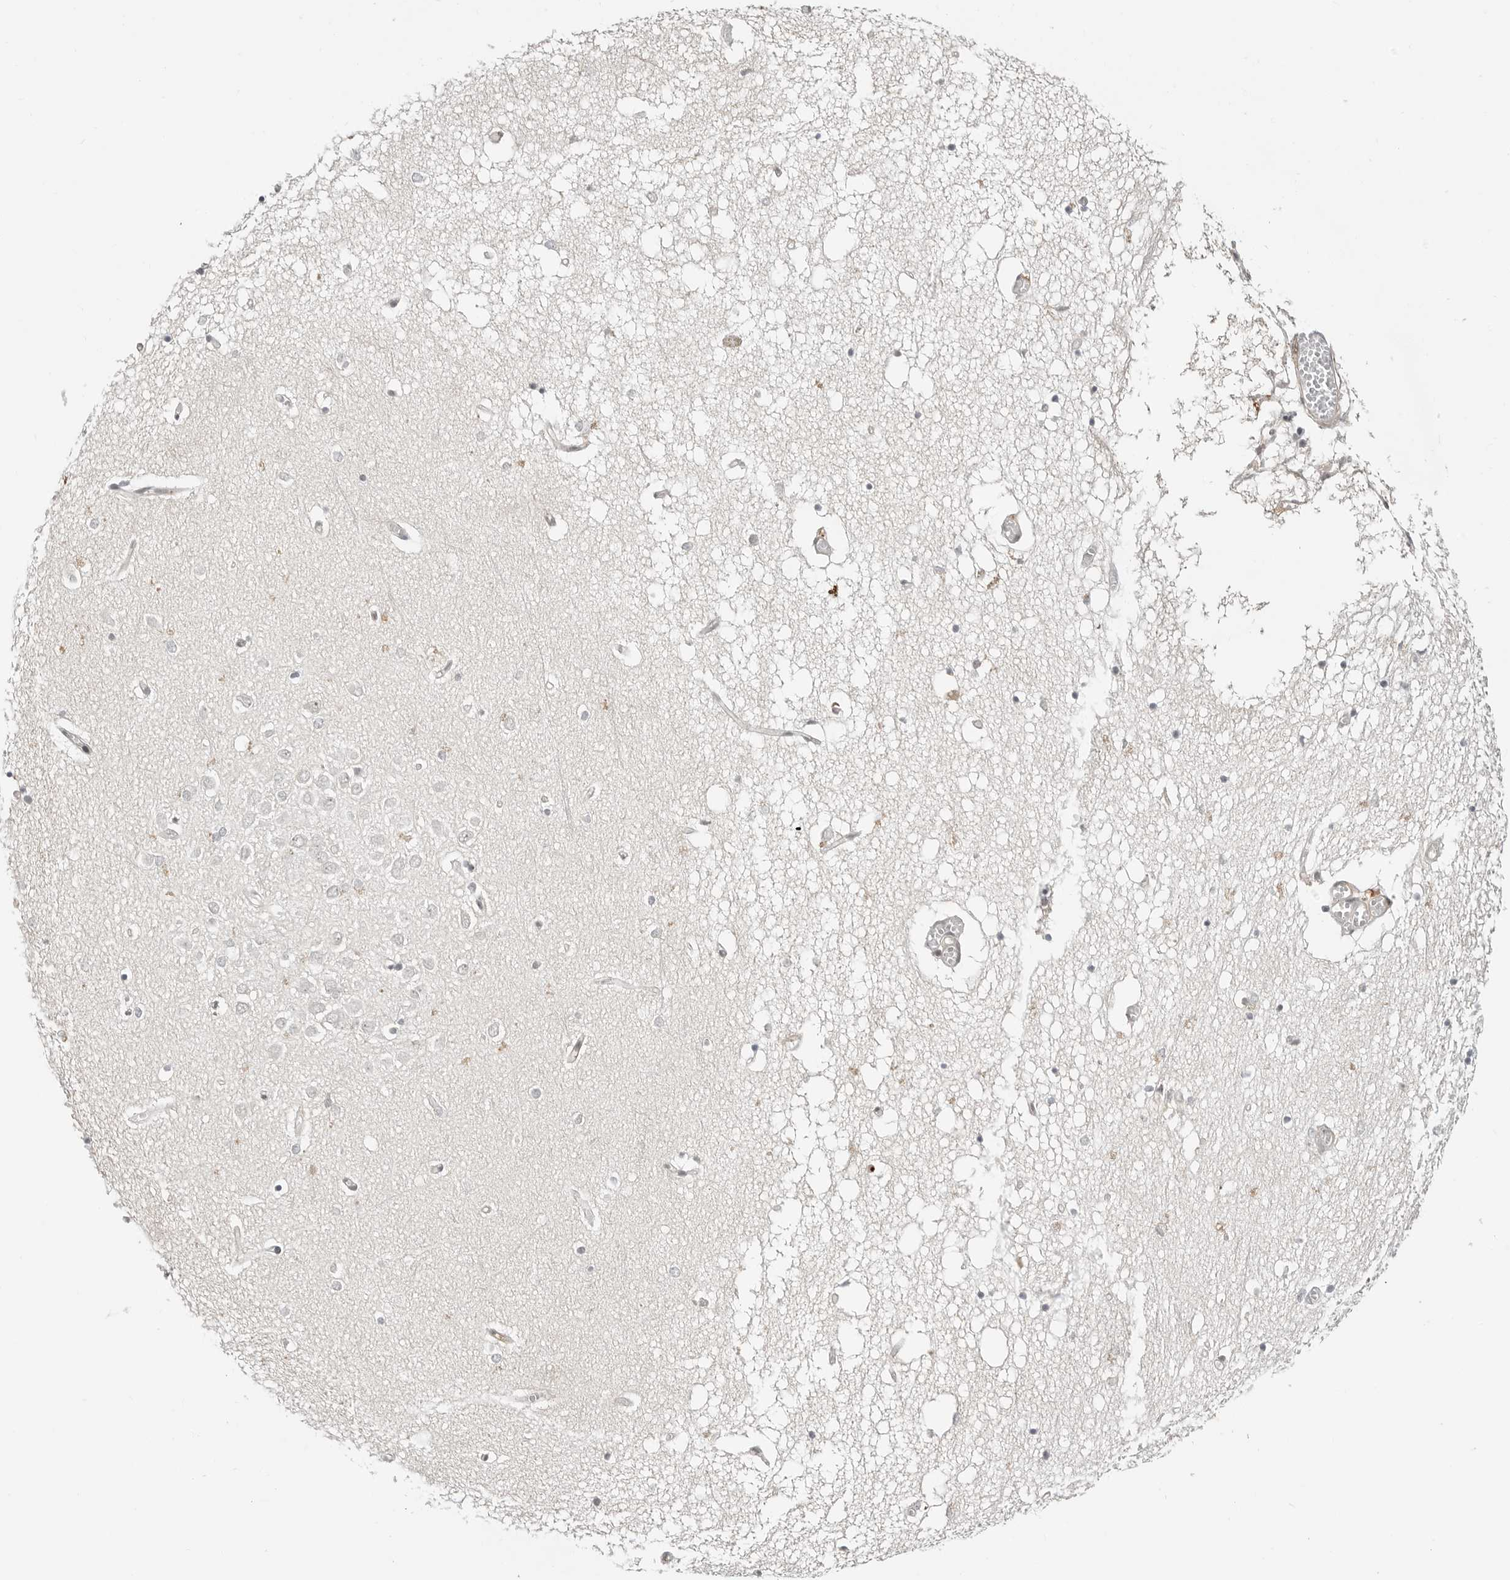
{"staining": {"intensity": "weak", "quantity": "<25%", "location": "cytoplasmic/membranous,nuclear"}, "tissue": "hippocampus", "cell_type": "Glial cells", "image_type": "normal", "snomed": [{"axis": "morphology", "description": "Normal tissue, NOS"}, {"axis": "topography", "description": "Hippocampus"}], "caption": "Immunohistochemistry (IHC) of normal hippocampus demonstrates no positivity in glial cells. (DAB IHC, high magnification).", "gene": "C8orf33", "patient": {"sex": "male", "age": 70}}